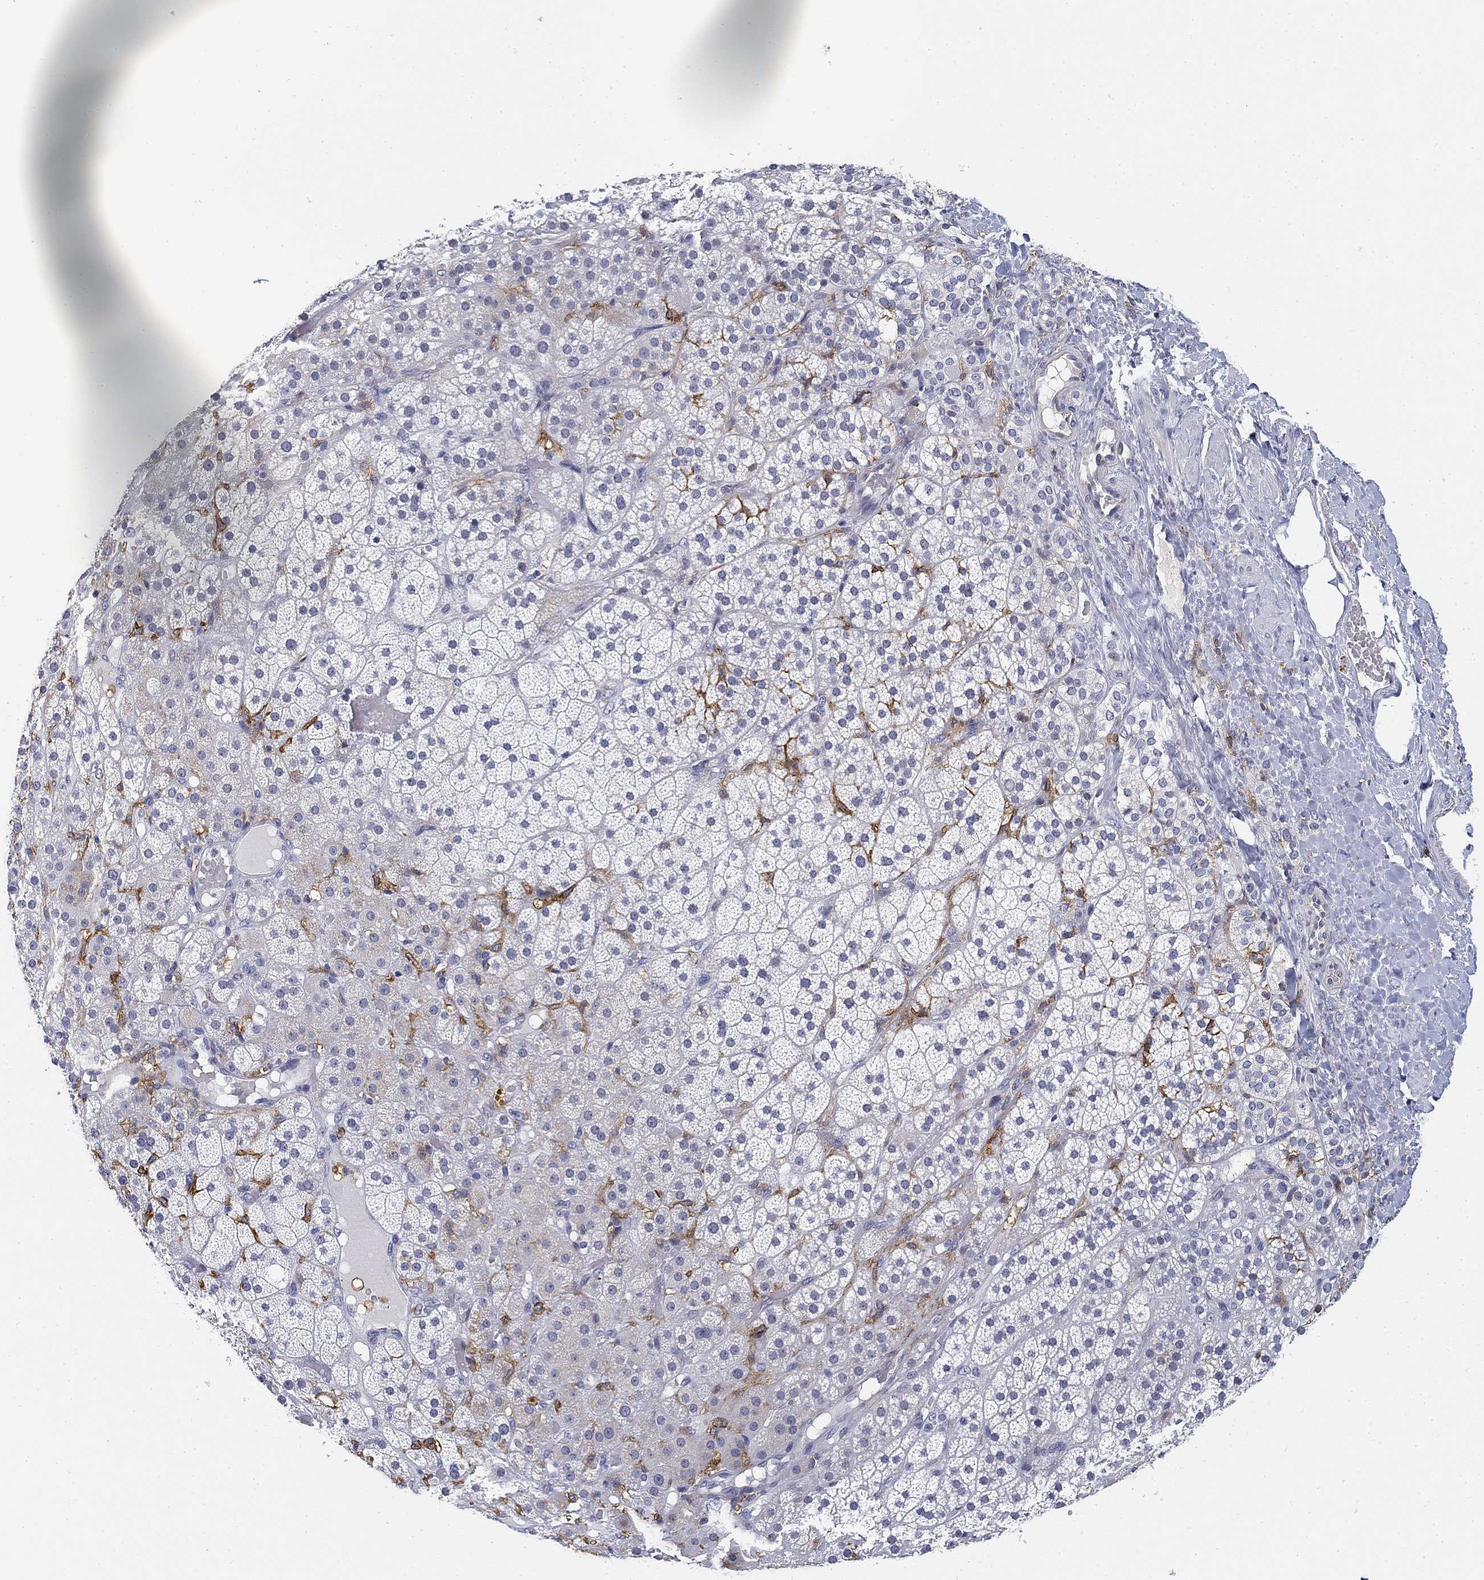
{"staining": {"intensity": "moderate", "quantity": "<25%", "location": "cytoplasmic/membranous"}, "tissue": "adrenal gland", "cell_type": "Glandular cells", "image_type": "normal", "snomed": [{"axis": "morphology", "description": "Normal tissue, NOS"}, {"axis": "topography", "description": "Adrenal gland"}], "caption": "Protein analysis of unremarkable adrenal gland displays moderate cytoplasmic/membranous staining in approximately <25% of glandular cells. (Brightfield microscopy of DAB IHC at high magnification).", "gene": "SLC2A5", "patient": {"sex": "male", "age": 57}}